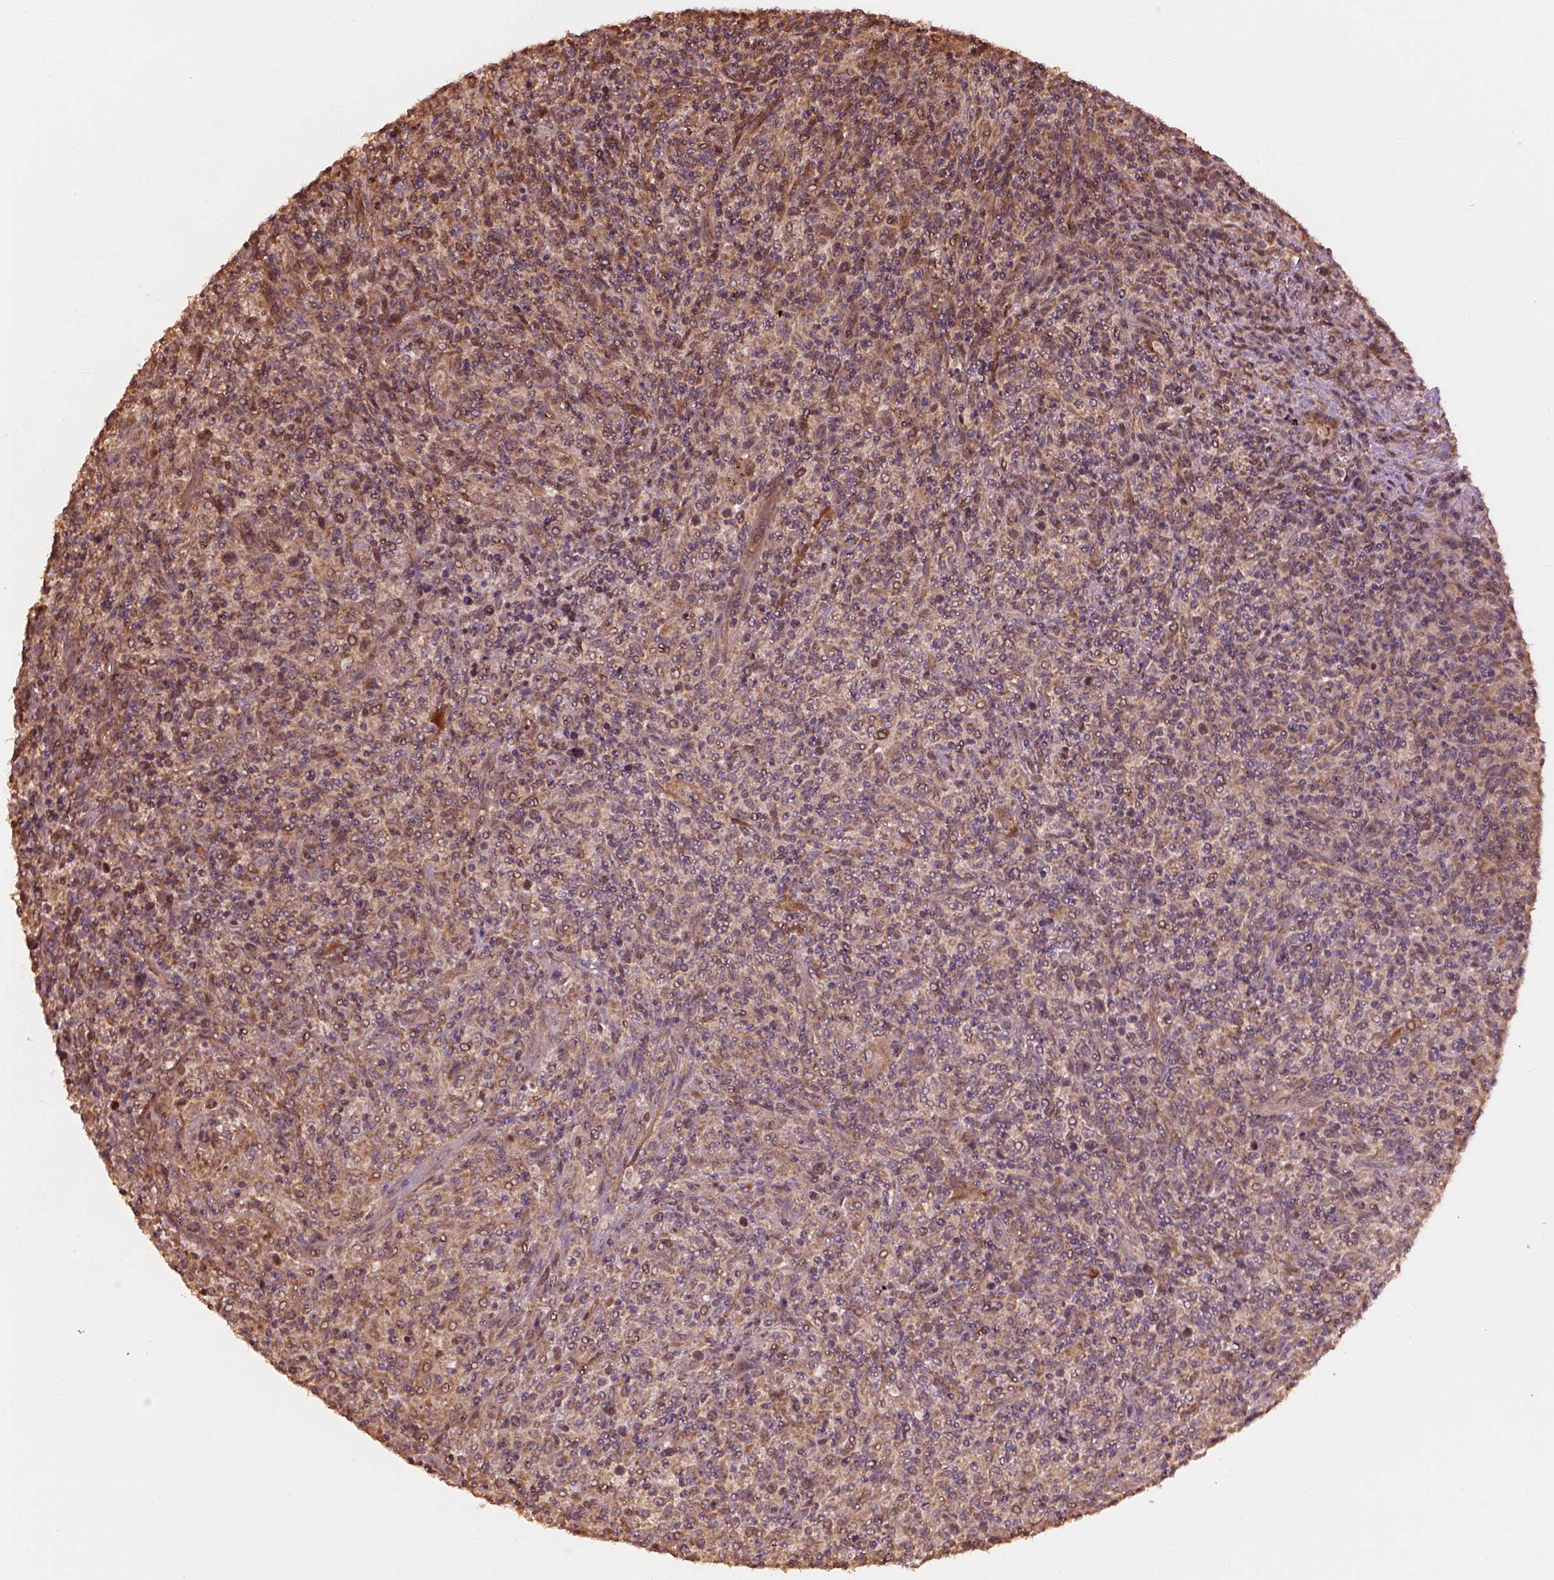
{"staining": {"intensity": "negative", "quantity": "<25%", "location": "cytoplasmic/membranous"}, "tissue": "lymphoma", "cell_type": "Tumor cells", "image_type": "cancer", "snomed": [{"axis": "morphology", "description": "Malignant lymphoma, non-Hodgkin's type, High grade"}, {"axis": "topography", "description": "Lung"}], "caption": "An image of lymphoma stained for a protein demonstrates no brown staining in tumor cells.", "gene": "METTL4", "patient": {"sex": "male", "age": 79}}